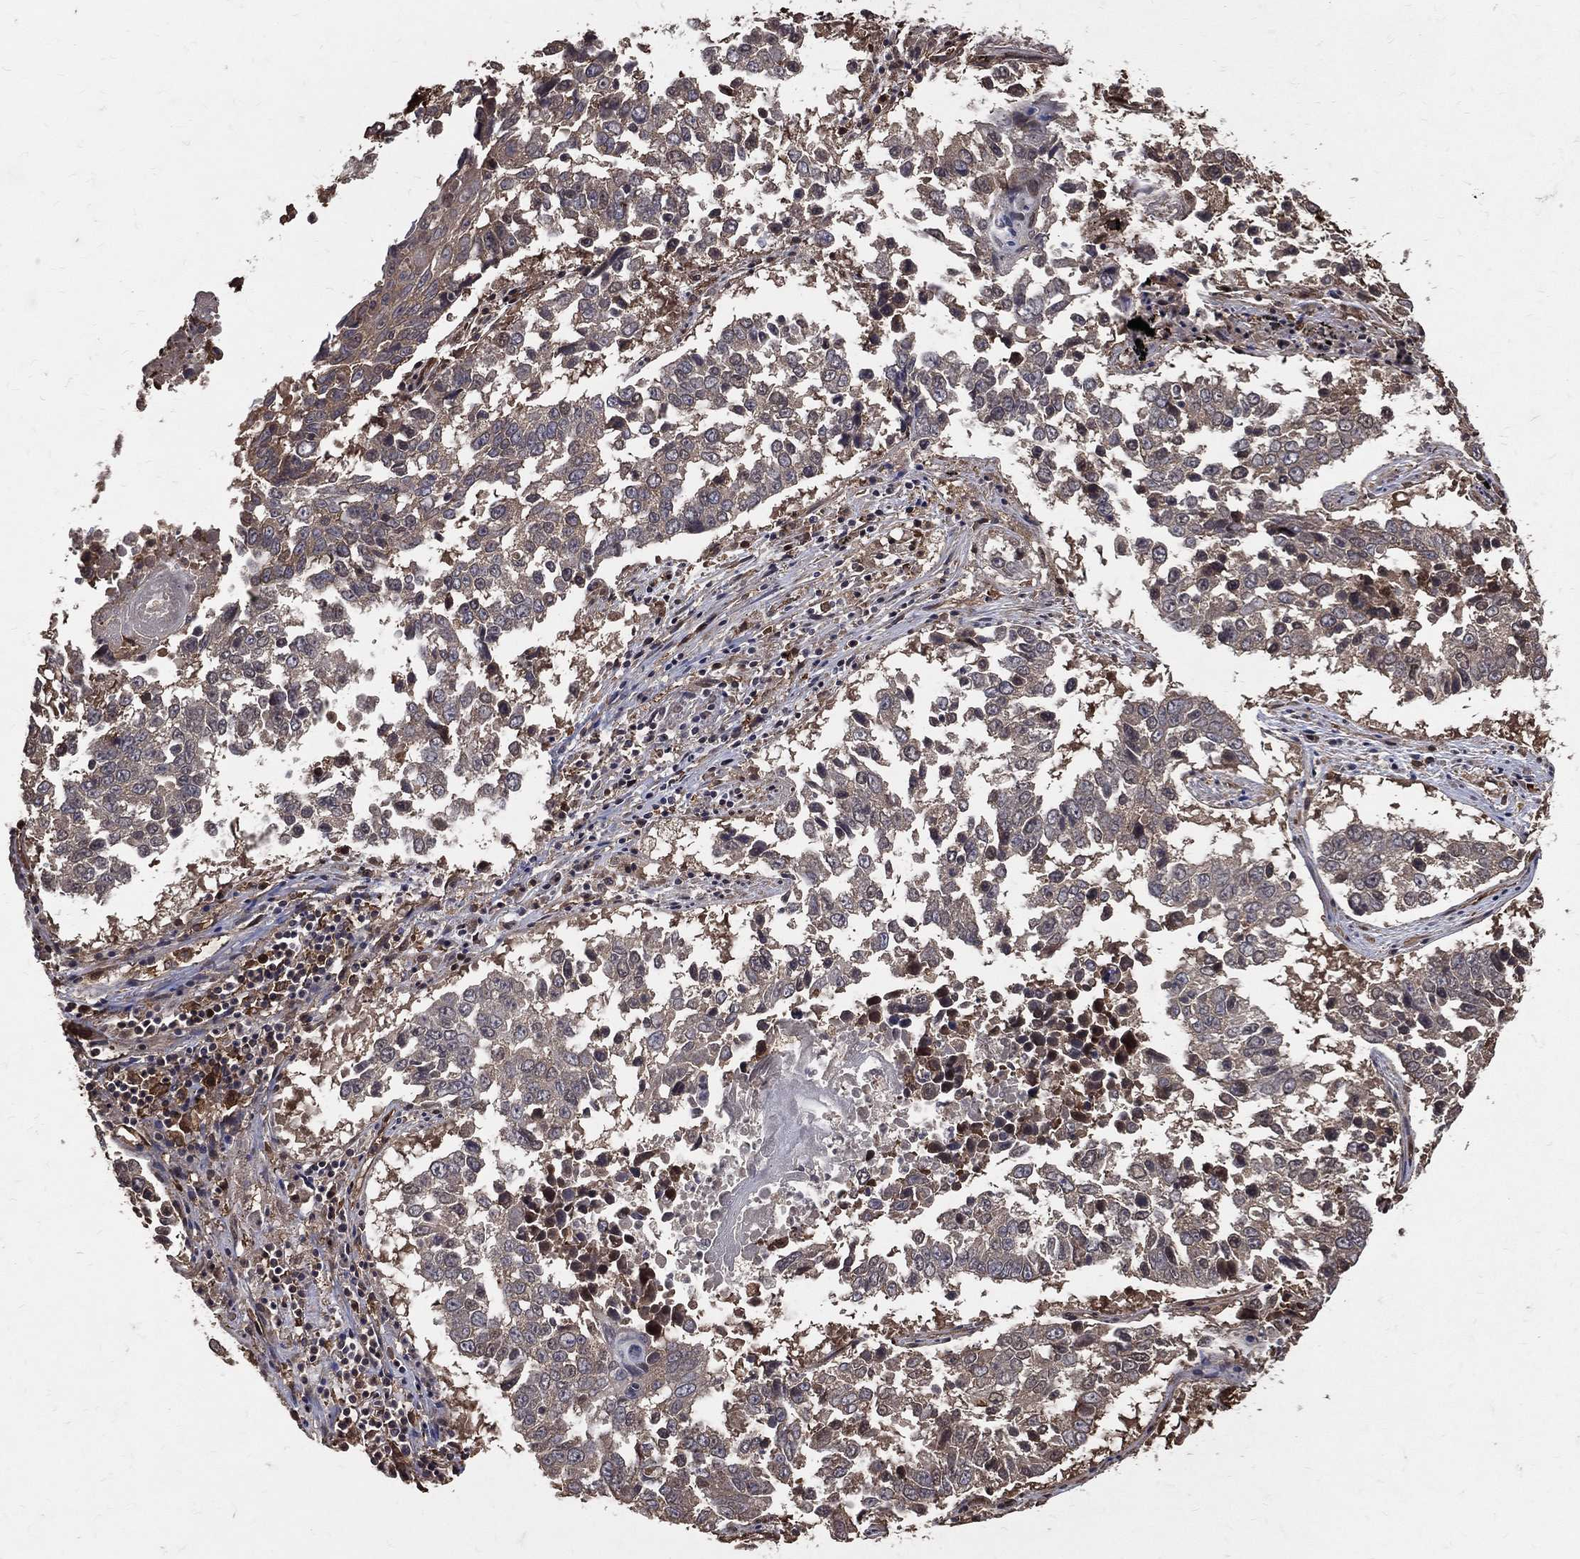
{"staining": {"intensity": "negative", "quantity": "none", "location": "none"}, "tissue": "lung cancer", "cell_type": "Tumor cells", "image_type": "cancer", "snomed": [{"axis": "morphology", "description": "Squamous cell carcinoma, NOS"}, {"axis": "topography", "description": "Lung"}], "caption": "An IHC photomicrograph of lung cancer (squamous cell carcinoma) is shown. There is no staining in tumor cells of lung cancer (squamous cell carcinoma).", "gene": "DPYSL2", "patient": {"sex": "male", "age": 82}}